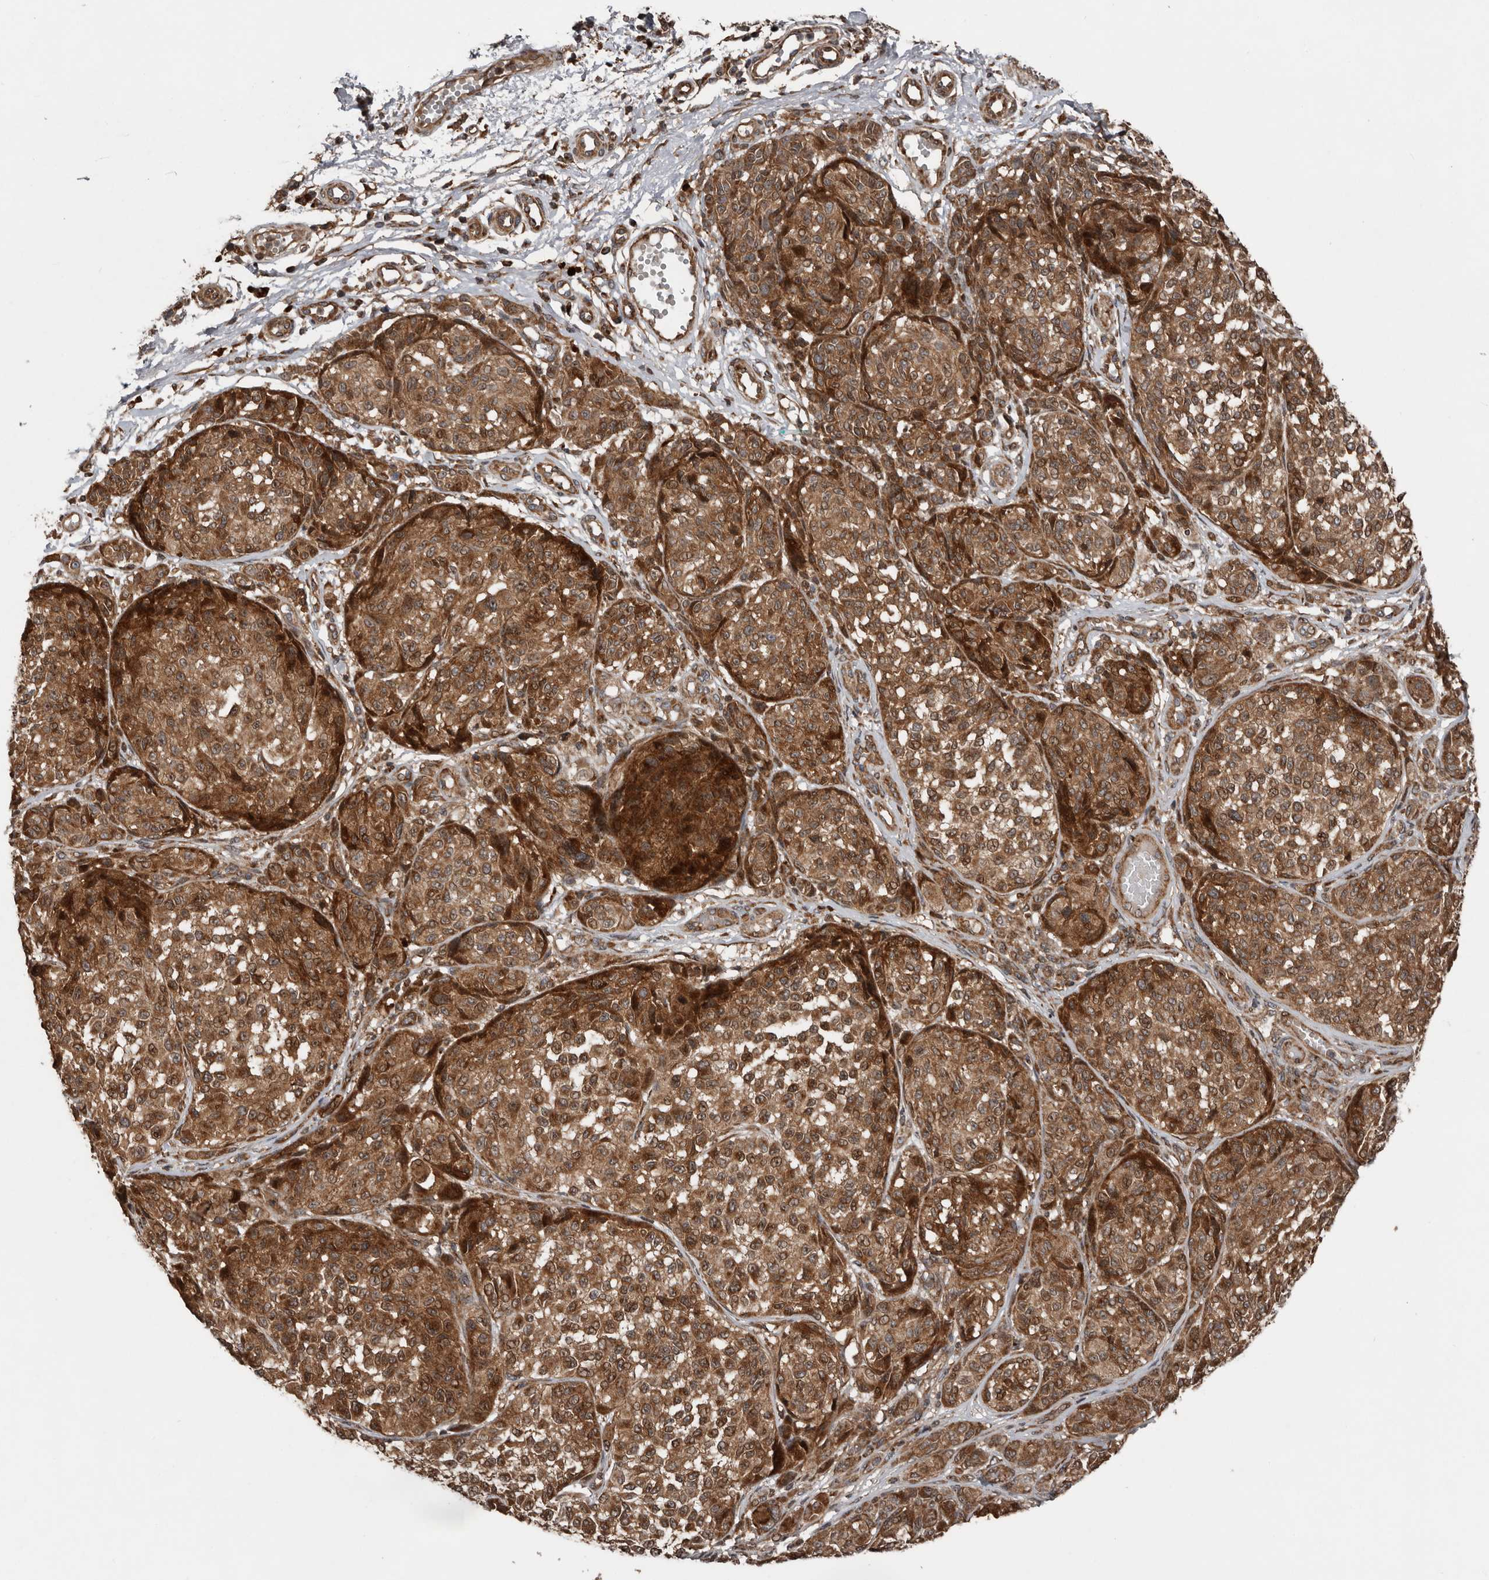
{"staining": {"intensity": "strong", "quantity": ">75%", "location": "cytoplasmic/membranous"}, "tissue": "melanoma", "cell_type": "Tumor cells", "image_type": "cancer", "snomed": [{"axis": "morphology", "description": "Malignant melanoma, NOS"}, {"axis": "topography", "description": "Skin"}], "caption": "This photomicrograph demonstrates immunohistochemistry (IHC) staining of malignant melanoma, with high strong cytoplasmic/membranous staining in approximately >75% of tumor cells.", "gene": "CCDC190", "patient": {"sex": "male", "age": 83}}